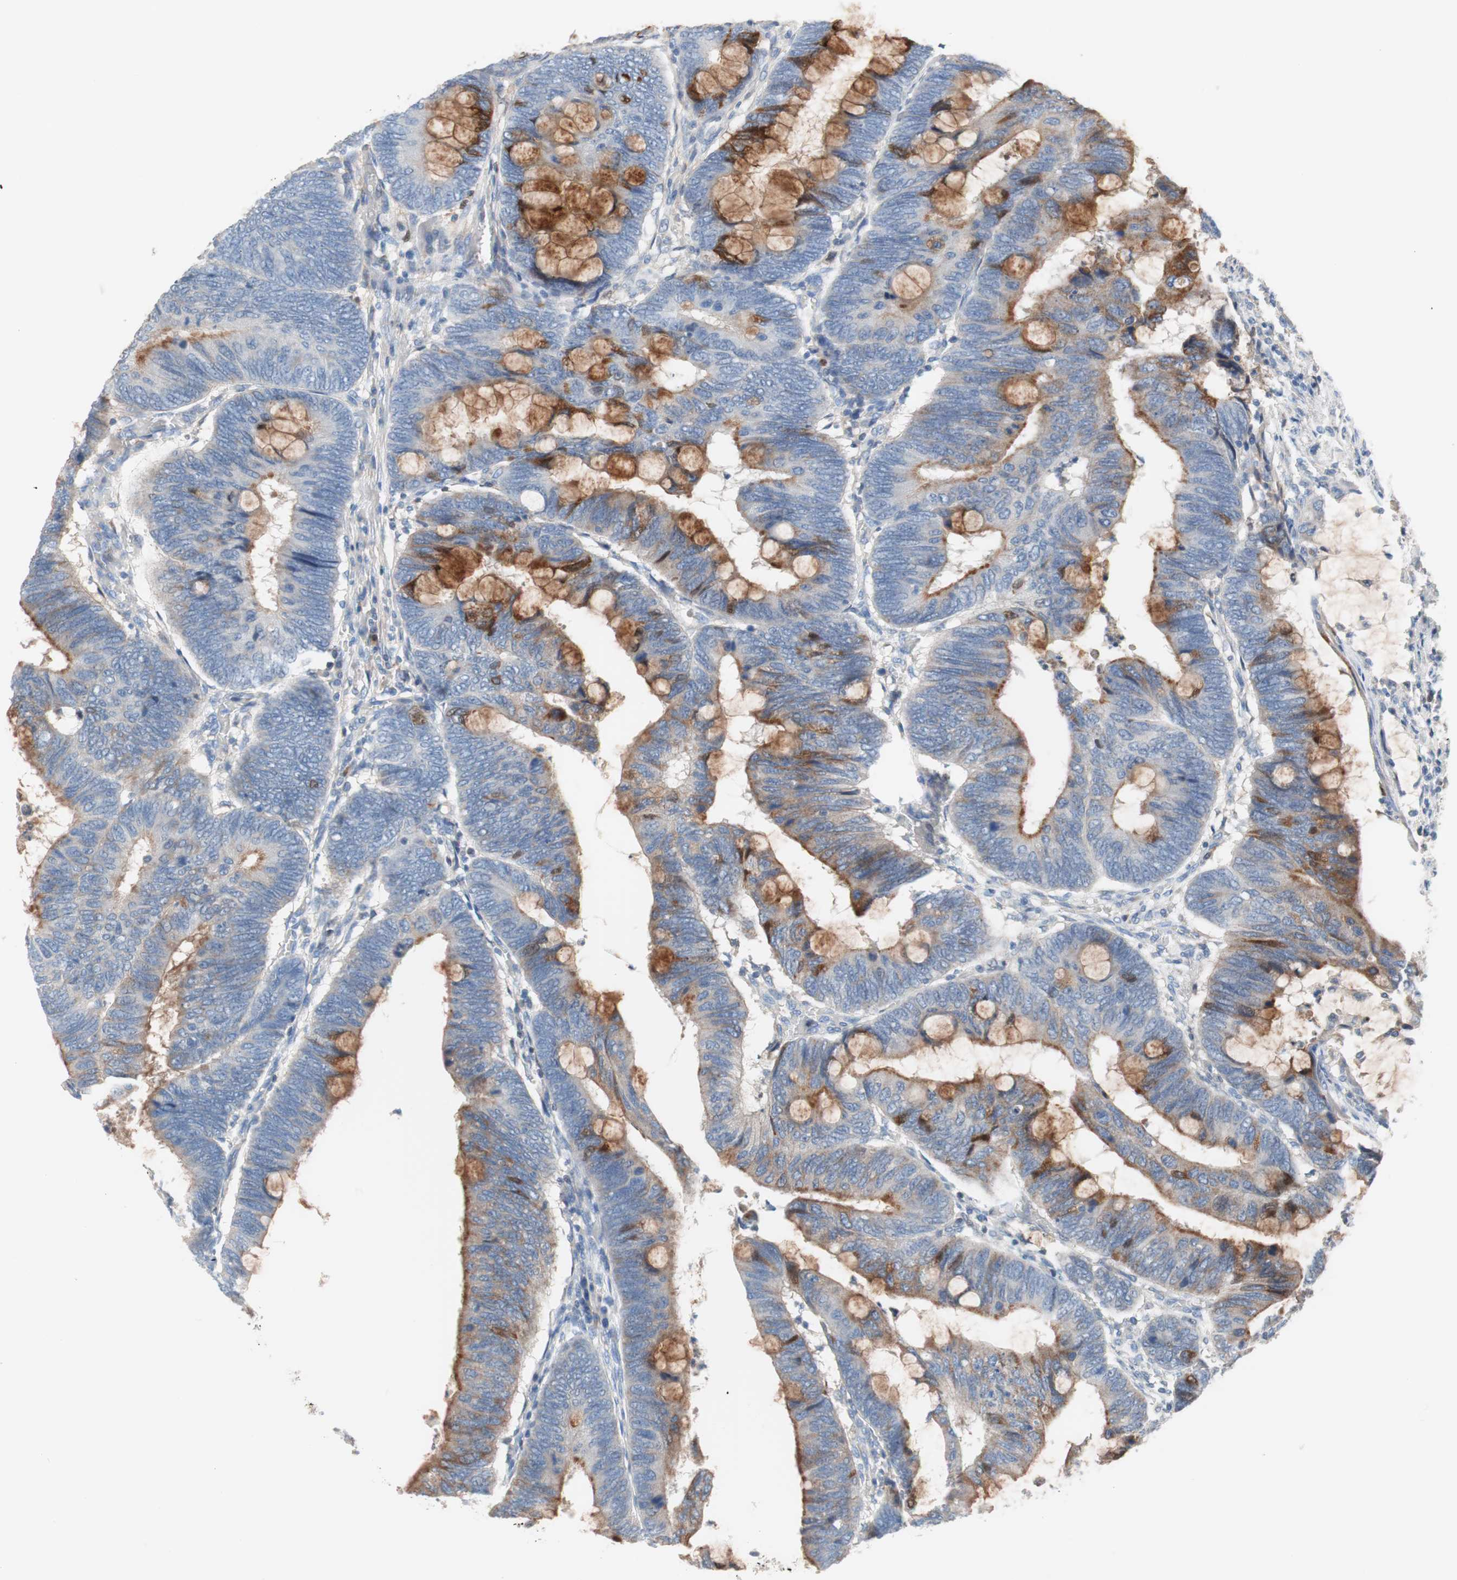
{"staining": {"intensity": "moderate", "quantity": "25%-75%", "location": "cytoplasmic/membranous"}, "tissue": "colorectal cancer", "cell_type": "Tumor cells", "image_type": "cancer", "snomed": [{"axis": "morphology", "description": "Normal tissue, NOS"}, {"axis": "morphology", "description": "Adenocarcinoma, NOS"}, {"axis": "topography", "description": "Rectum"}, {"axis": "topography", "description": "Peripheral nerve tissue"}], "caption": "Adenocarcinoma (colorectal) stained with a protein marker demonstrates moderate staining in tumor cells.", "gene": "RBP4", "patient": {"sex": "male", "age": 92}}